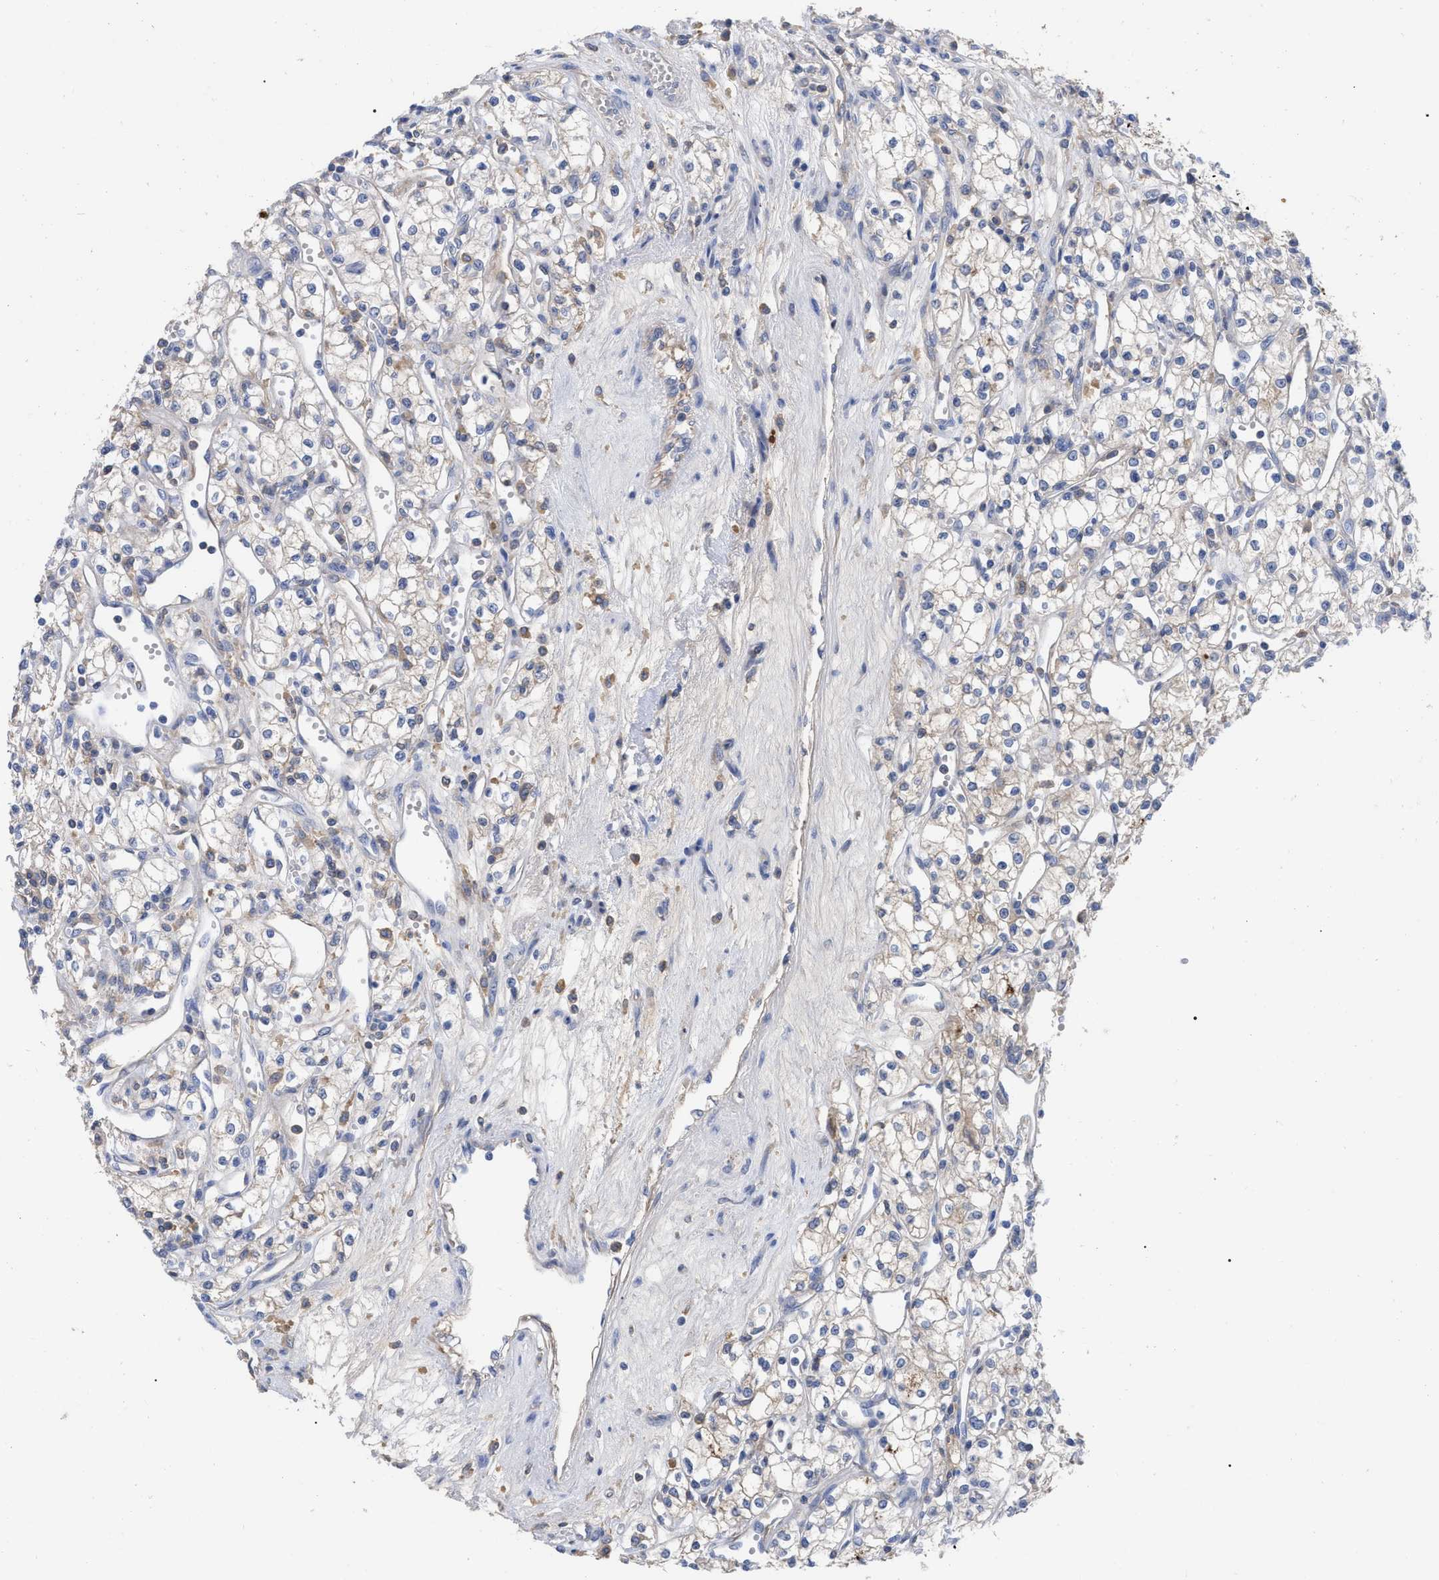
{"staining": {"intensity": "negative", "quantity": "none", "location": "none"}, "tissue": "renal cancer", "cell_type": "Tumor cells", "image_type": "cancer", "snomed": [{"axis": "morphology", "description": "Adenocarcinoma, NOS"}, {"axis": "topography", "description": "Kidney"}], "caption": "There is no significant expression in tumor cells of renal cancer (adenocarcinoma).", "gene": "IGHV5-51", "patient": {"sex": "male", "age": 59}}